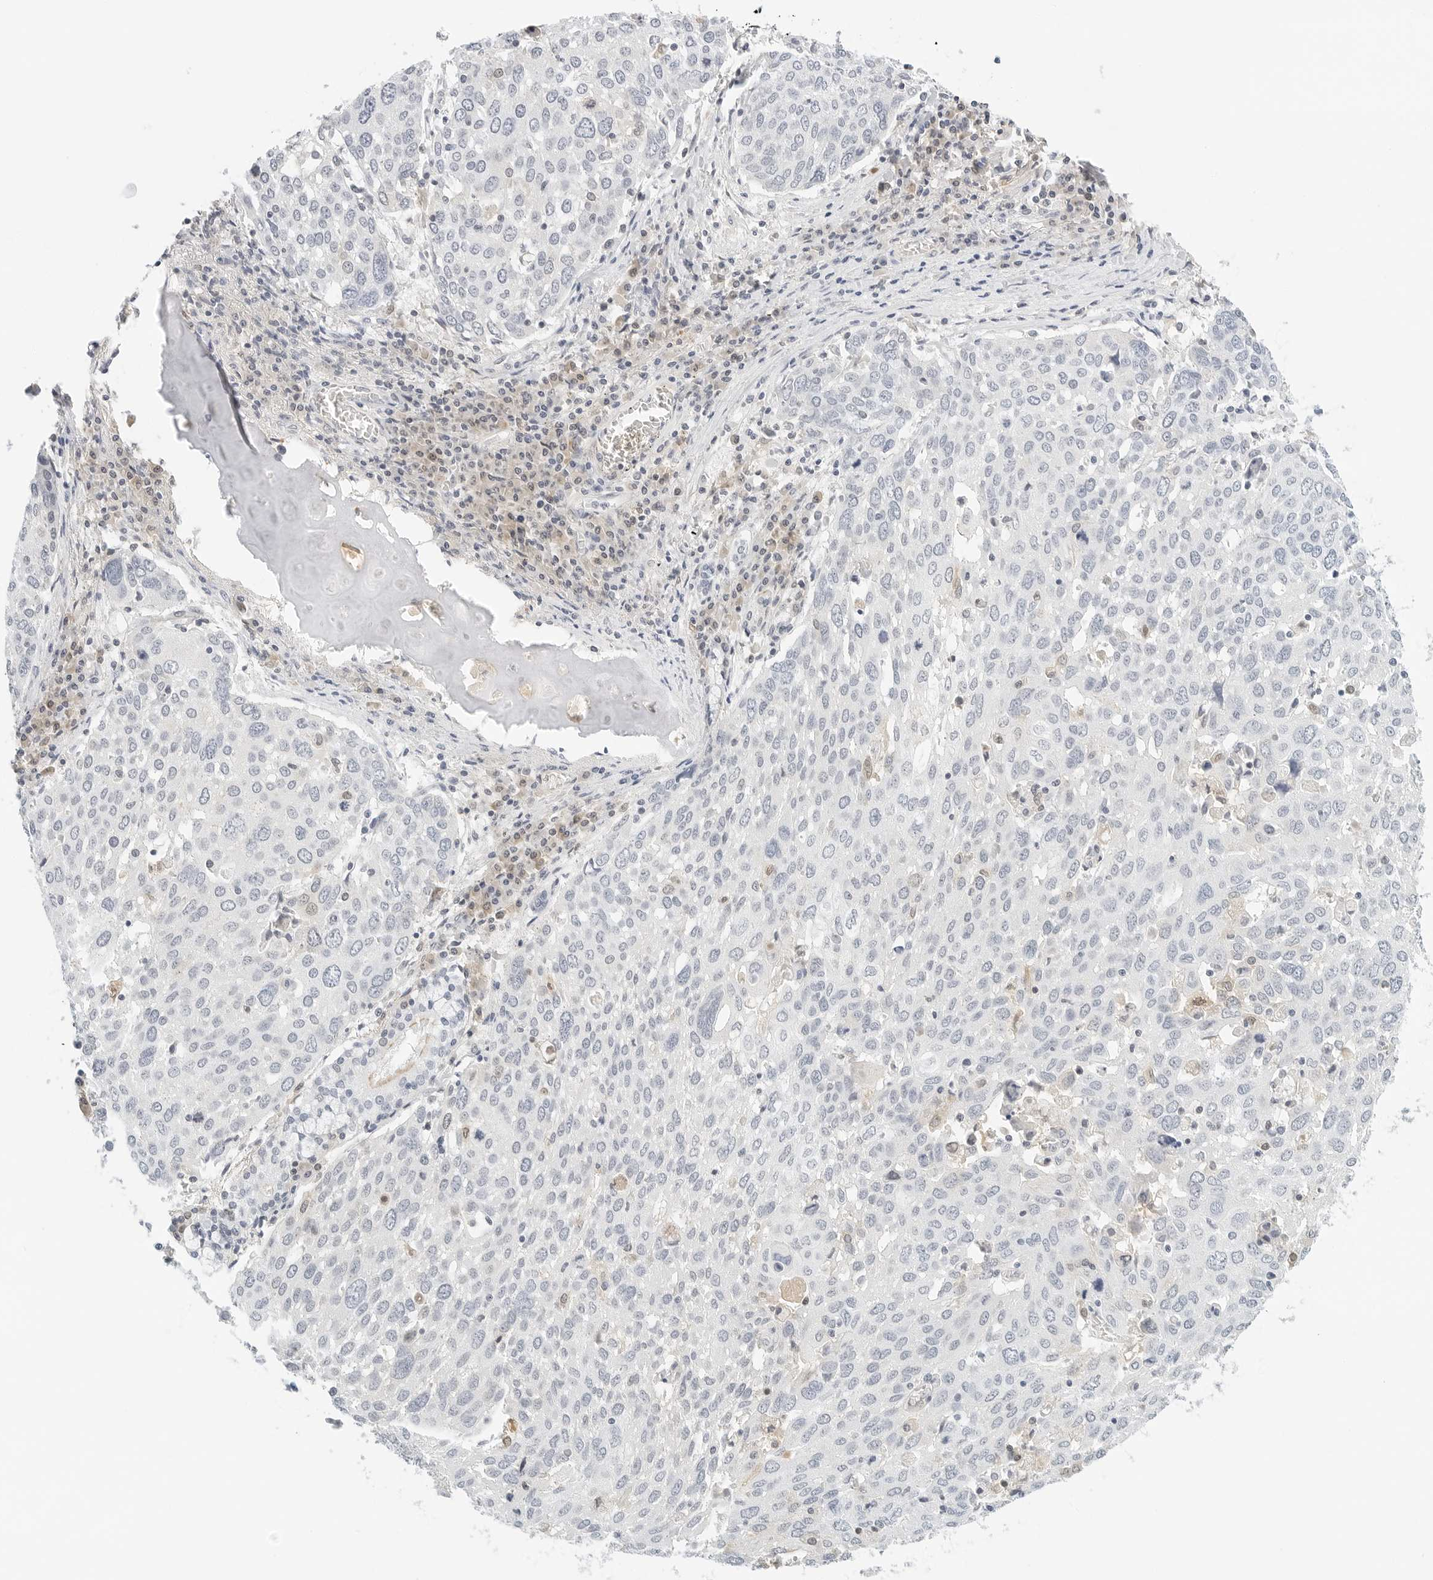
{"staining": {"intensity": "negative", "quantity": "none", "location": "none"}, "tissue": "lung cancer", "cell_type": "Tumor cells", "image_type": "cancer", "snomed": [{"axis": "morphology", "description": "Squamous cell carcinoma, NOS"}, {"axis": "topography", "description": "Lung"}], "caption": "DAB immunohistochemical staining of human squamous cell carcinoma (lung) shows no significant staining in tumor cells.", "gene": "PKDCC", "patient": {"sex": "male", "age": 65}}